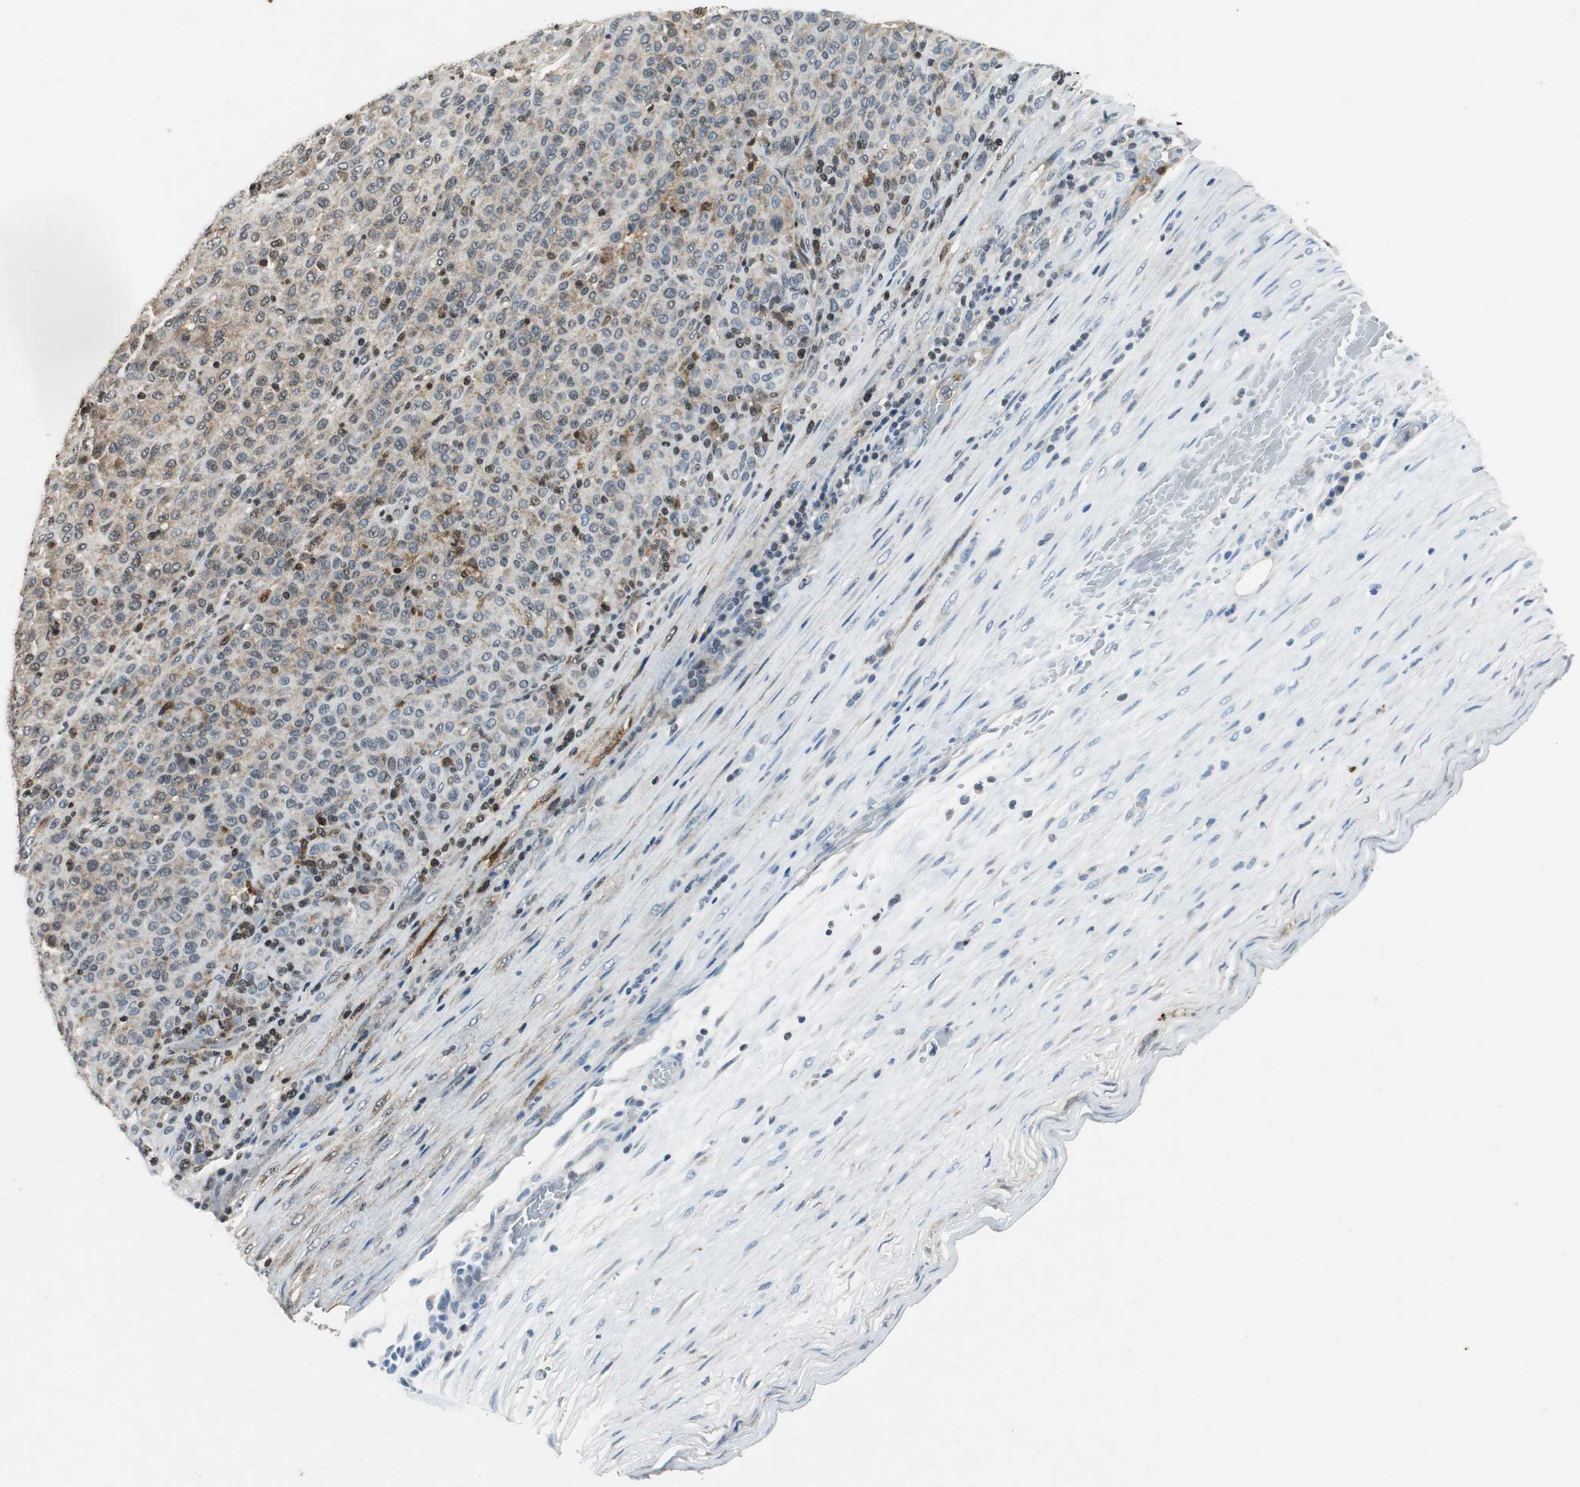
{"staining": {"intensity": "weak", "quantity": "25%-75%", "location": "cytoplasmic/membranous,nuclear"}, "tissue": "melanoma", "cell_type": "Tumor cells", "image_type": "cancer", "snomed": [{"axis": "morphology", "description": "Malignant melanoma, Metastatic site"}, {"axis": "topography", "description": "Pancreas"}], "caption": "DAB immunohistochemical staining of human melanoma shows weak cytoplasmic/membranous and nuclear protein expression in about 25%-75% of tumor cells.", "gene": "ORM1", "patient": {"sex": "female", "age": 30}}